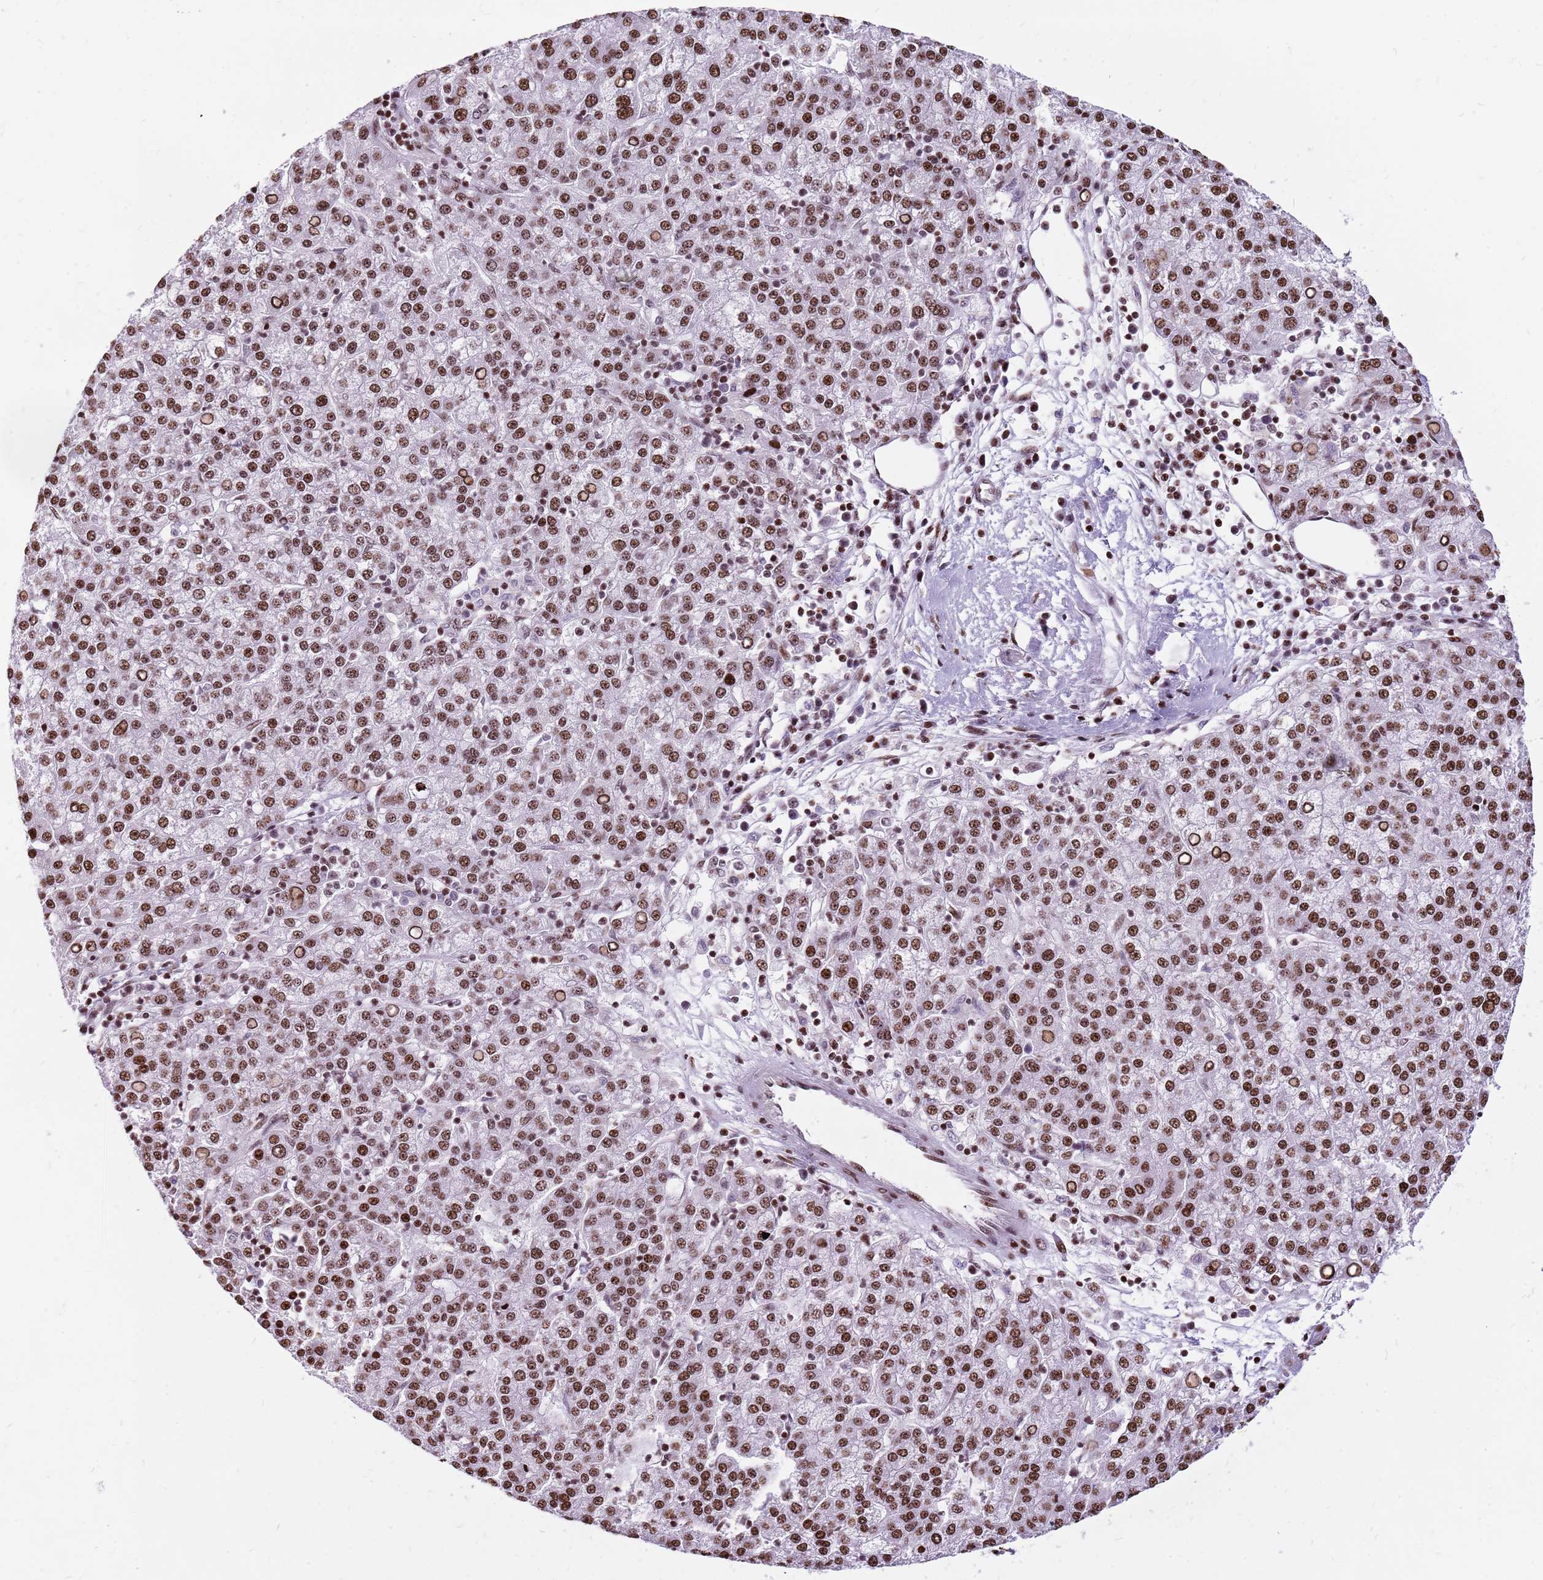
{"staining": {"intensity": "moderate", "quantity": ">75%", "location": "nuclear"}, "tissue": "liver cancer", "cell_type": "Tumor cells", "image_type": "cancer", "snomed": [{"axis": "morphology", "description": "Carcinoma, Hepatocellular, NOS"}, {"axis": "topography", "description": "Liver"}], "caption": "Moderate nuclear staining is identified in about >75% of tumor cells in liver cancer.", "gene": "WASHC4", "patient": {"sex": "female", "age": 58}}